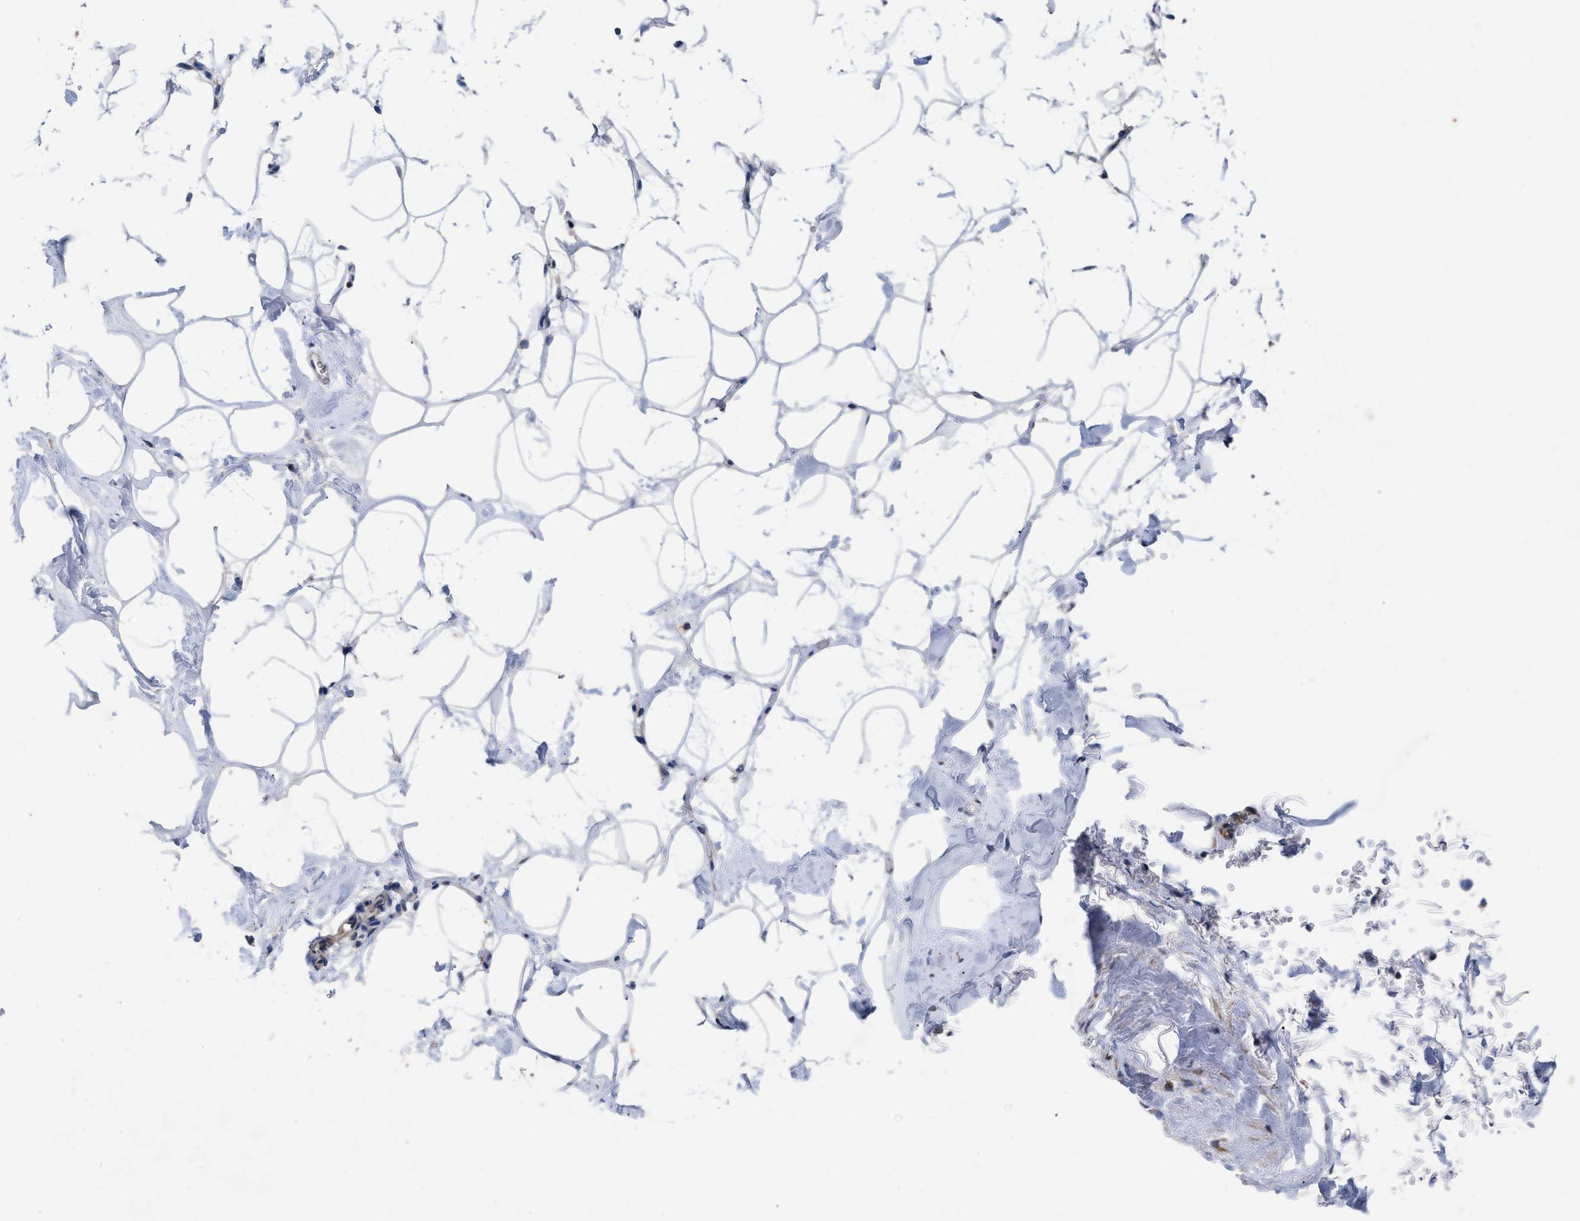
{"staining": {"intensity": "weak", "quantity": "25%-75%", "location": "cytoplasmic/membranous"}, "tissue": "adipose tissue", "cell_type": "Adipocytes", "image_type": "normal", "snomed": [{"axis": "morphology", "description": "Normal tissue, NOS"}, {"axis": "morphology", "description": "Fibrosis, NOS"}, {"axis": "topography", "description": "Breast"}, {"axis": "topography", "description": "Adipose tissue"}], "caption": "The micrograph exhibits staining of unremarkable adipose tissue, revealing weak cytoplasmic/membranous protein staining (brown color) within adipocytes.", "gene": "TMEM131", "patient": {"sex": "female", "age": 39}}